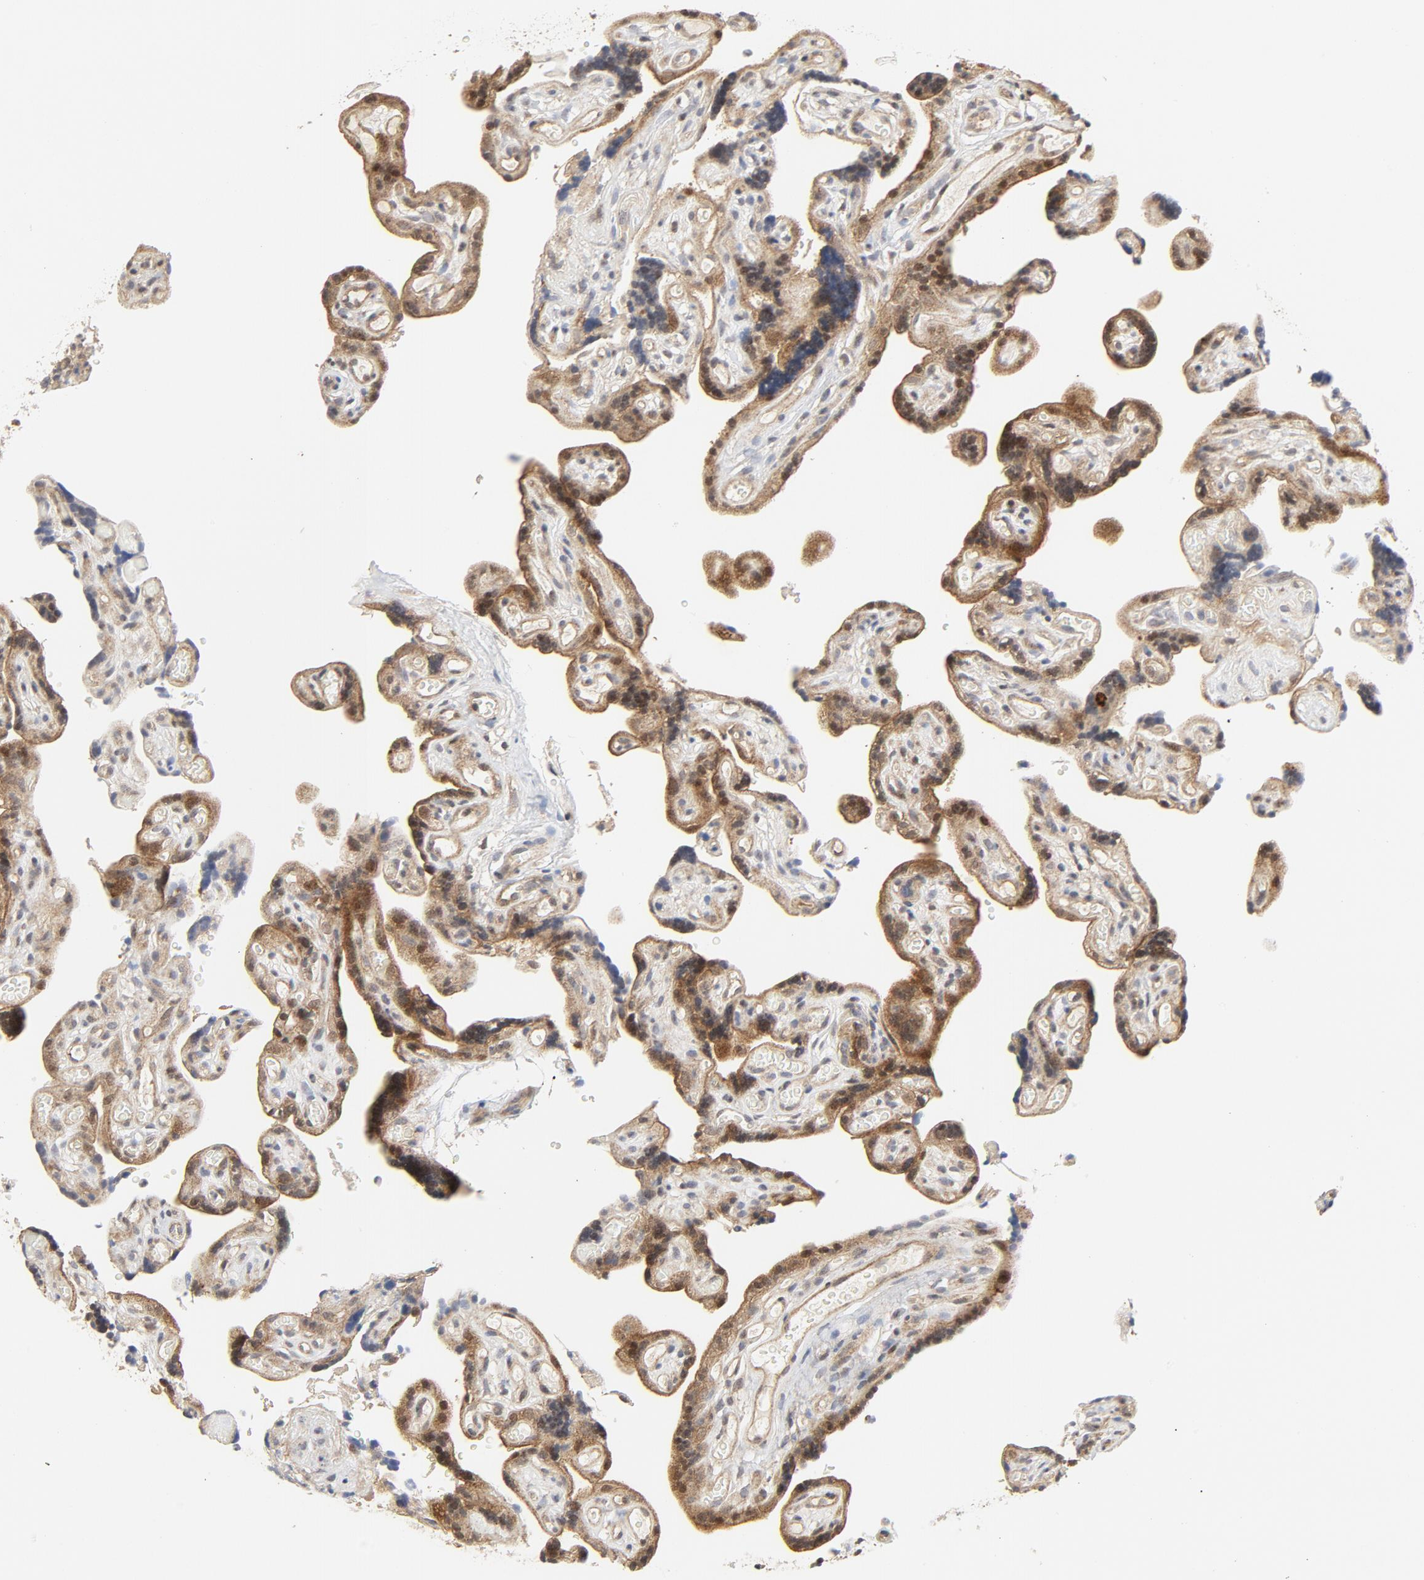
{"staining": {"intensity": "weak", "quantity": ">75%", "location": "cytoplasmic/membranous"}, "tissue": "placenta", "cell_type": "Decidual cells", "image_type": "normal", "snomed": [{"axis": "morphology", "description": "Normal tissue, NOS"}, {"axis": "topography", "description": "Placenta"}], "caption": "IHC image of normal human placenta stained for a protein (brown), which shows low levels of weak cytoplasmic/membranous positivity in approximately >75% of decidual cells.", "gene": "MAP2K7", "patient": {"sex": "female", "age": 30}}